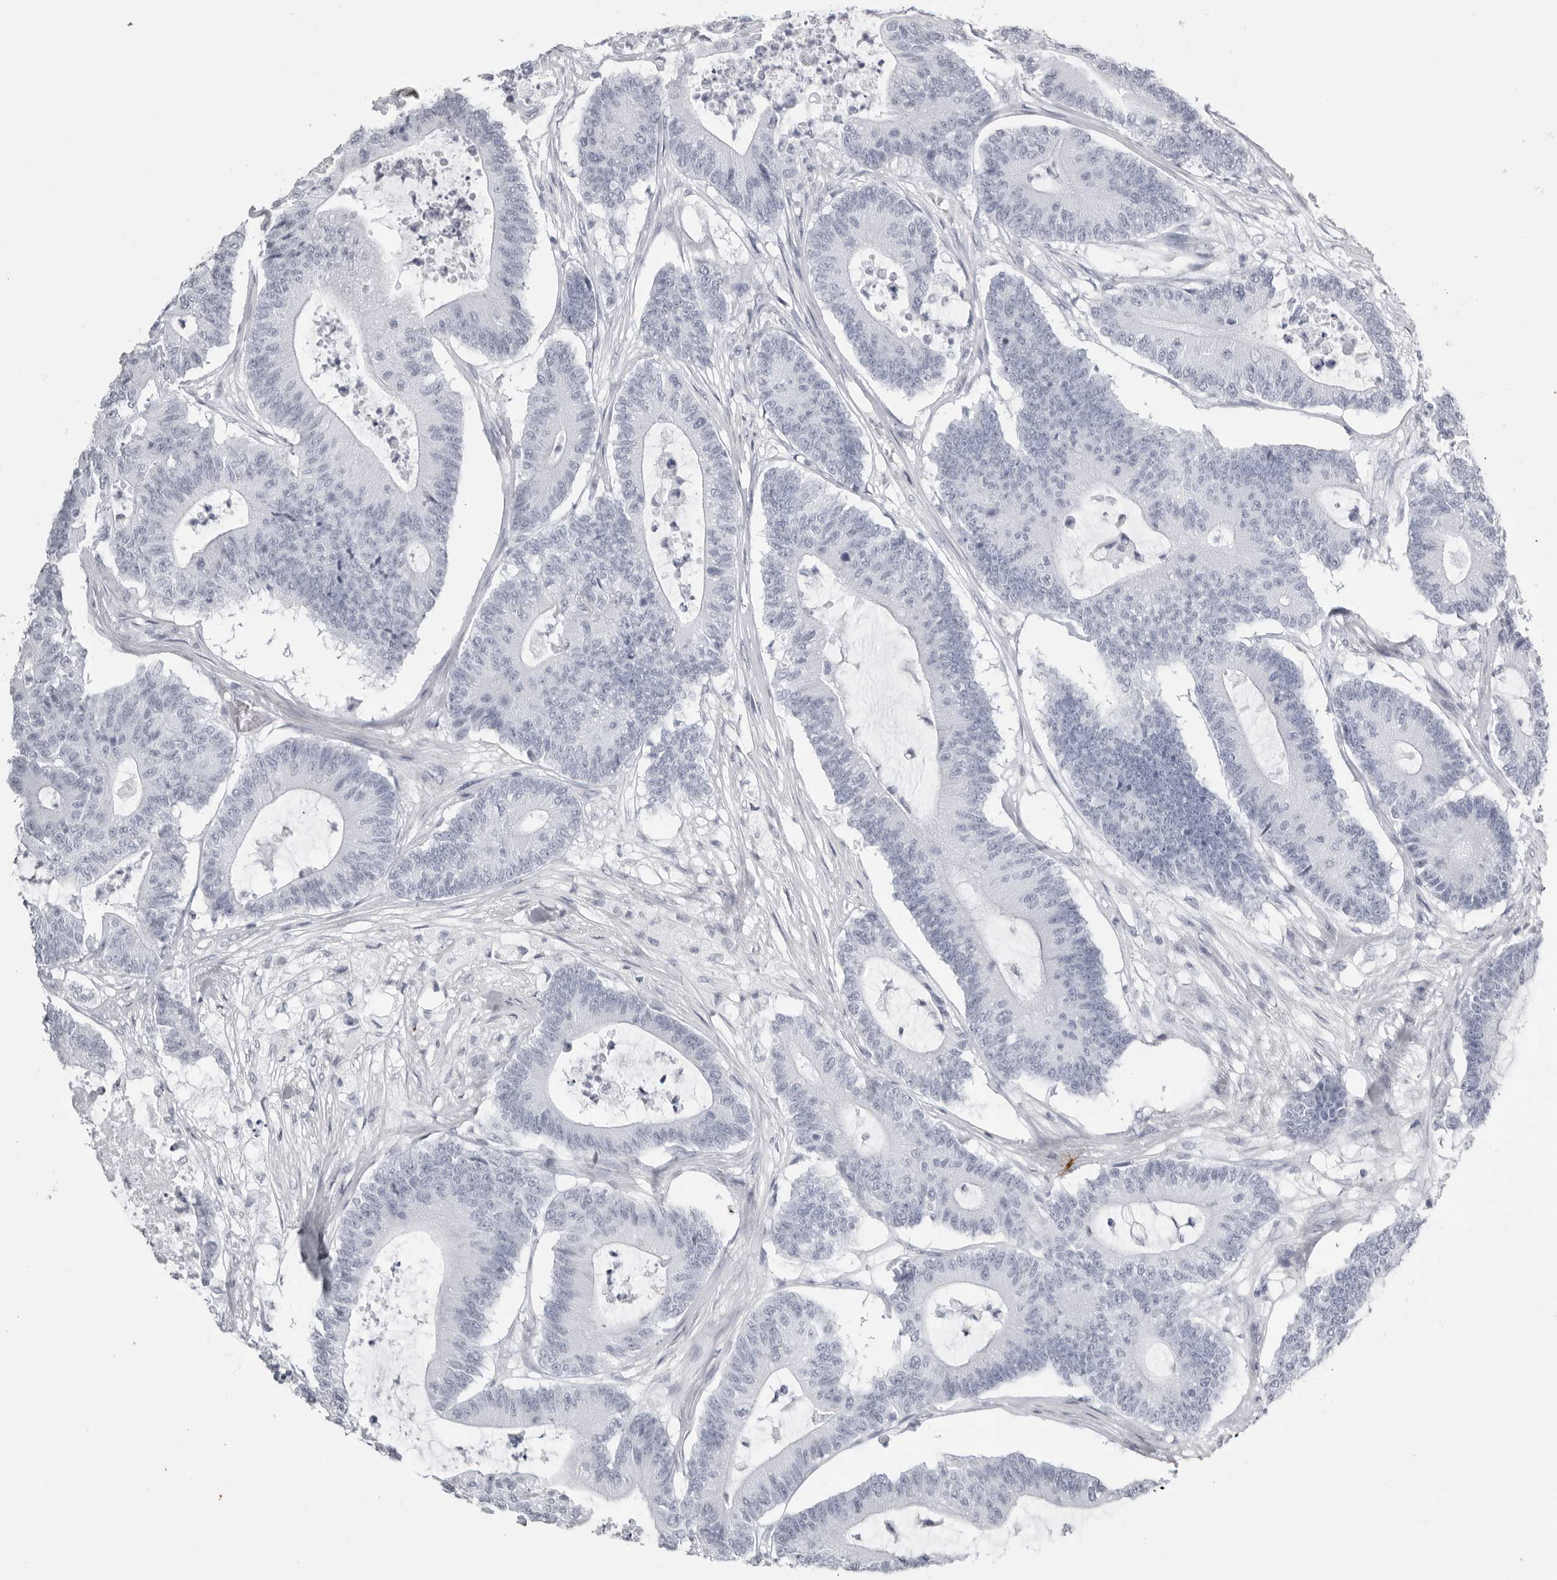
{"staining": {"intensity": "negative", "quantity": "none", "location": "none"}, "tissue": "colorectal cancer", "cell_type": "Tumor cells", "image_type": "cancer", "snomed": [{"axis": "morphology", "description": "Adenocarcinoma, NOS"}, {"axis": "topography", "description": "Colon"}], "caption": "IHC image of colorectal cancer (adenocarcinoma) stained for a protein (brown), which reveals no staining in tumor cells.", "gene": "KLK9", "patient": {"sex": "female", "age": 84}}